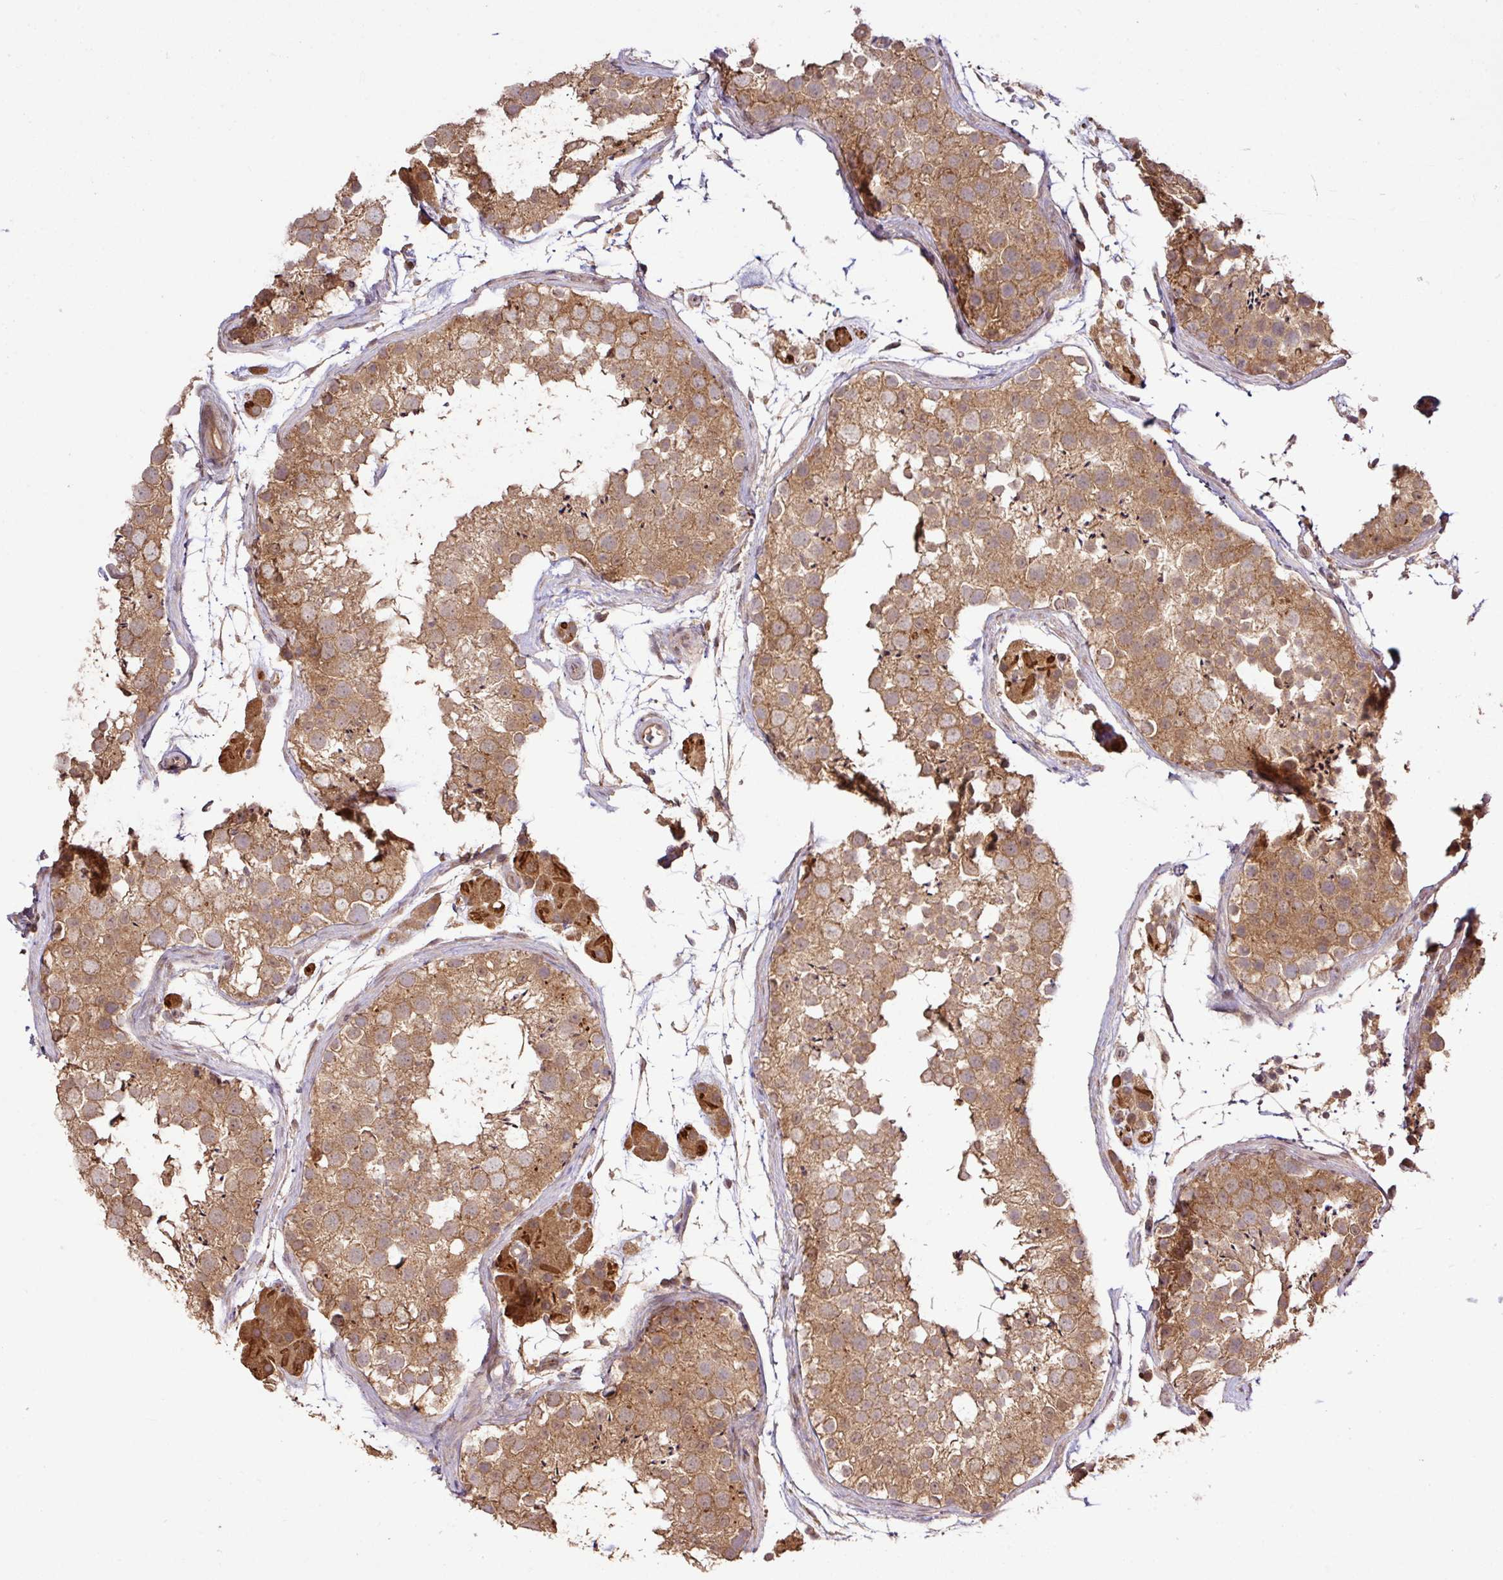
{"staining": {"intensity": "moderate", "quantity": ">75%", "location": "cytoplasmic/membranous"}, "tissue": "testis", "cell_type": "Cells in seminiferous ducts", "image_type": "normal", "snomed": [{"axis": "morphology", "description": "Normal tissue, NOS"}, {"axis": "topography", "description": "Testis"}], "caption": "Normal testis was stained to show a protein in brown. There is medium levels of moderate cytoplasmic/membranous positivity in about >75% of cells in seminiferous ducts. The protein of interest is stained brown, and the nuclei are stained in blue (DAB IHC with brightfield microscopy, high magnification).", "gene": "FAIM", "patient": {"sex": "male", "age": 41}}